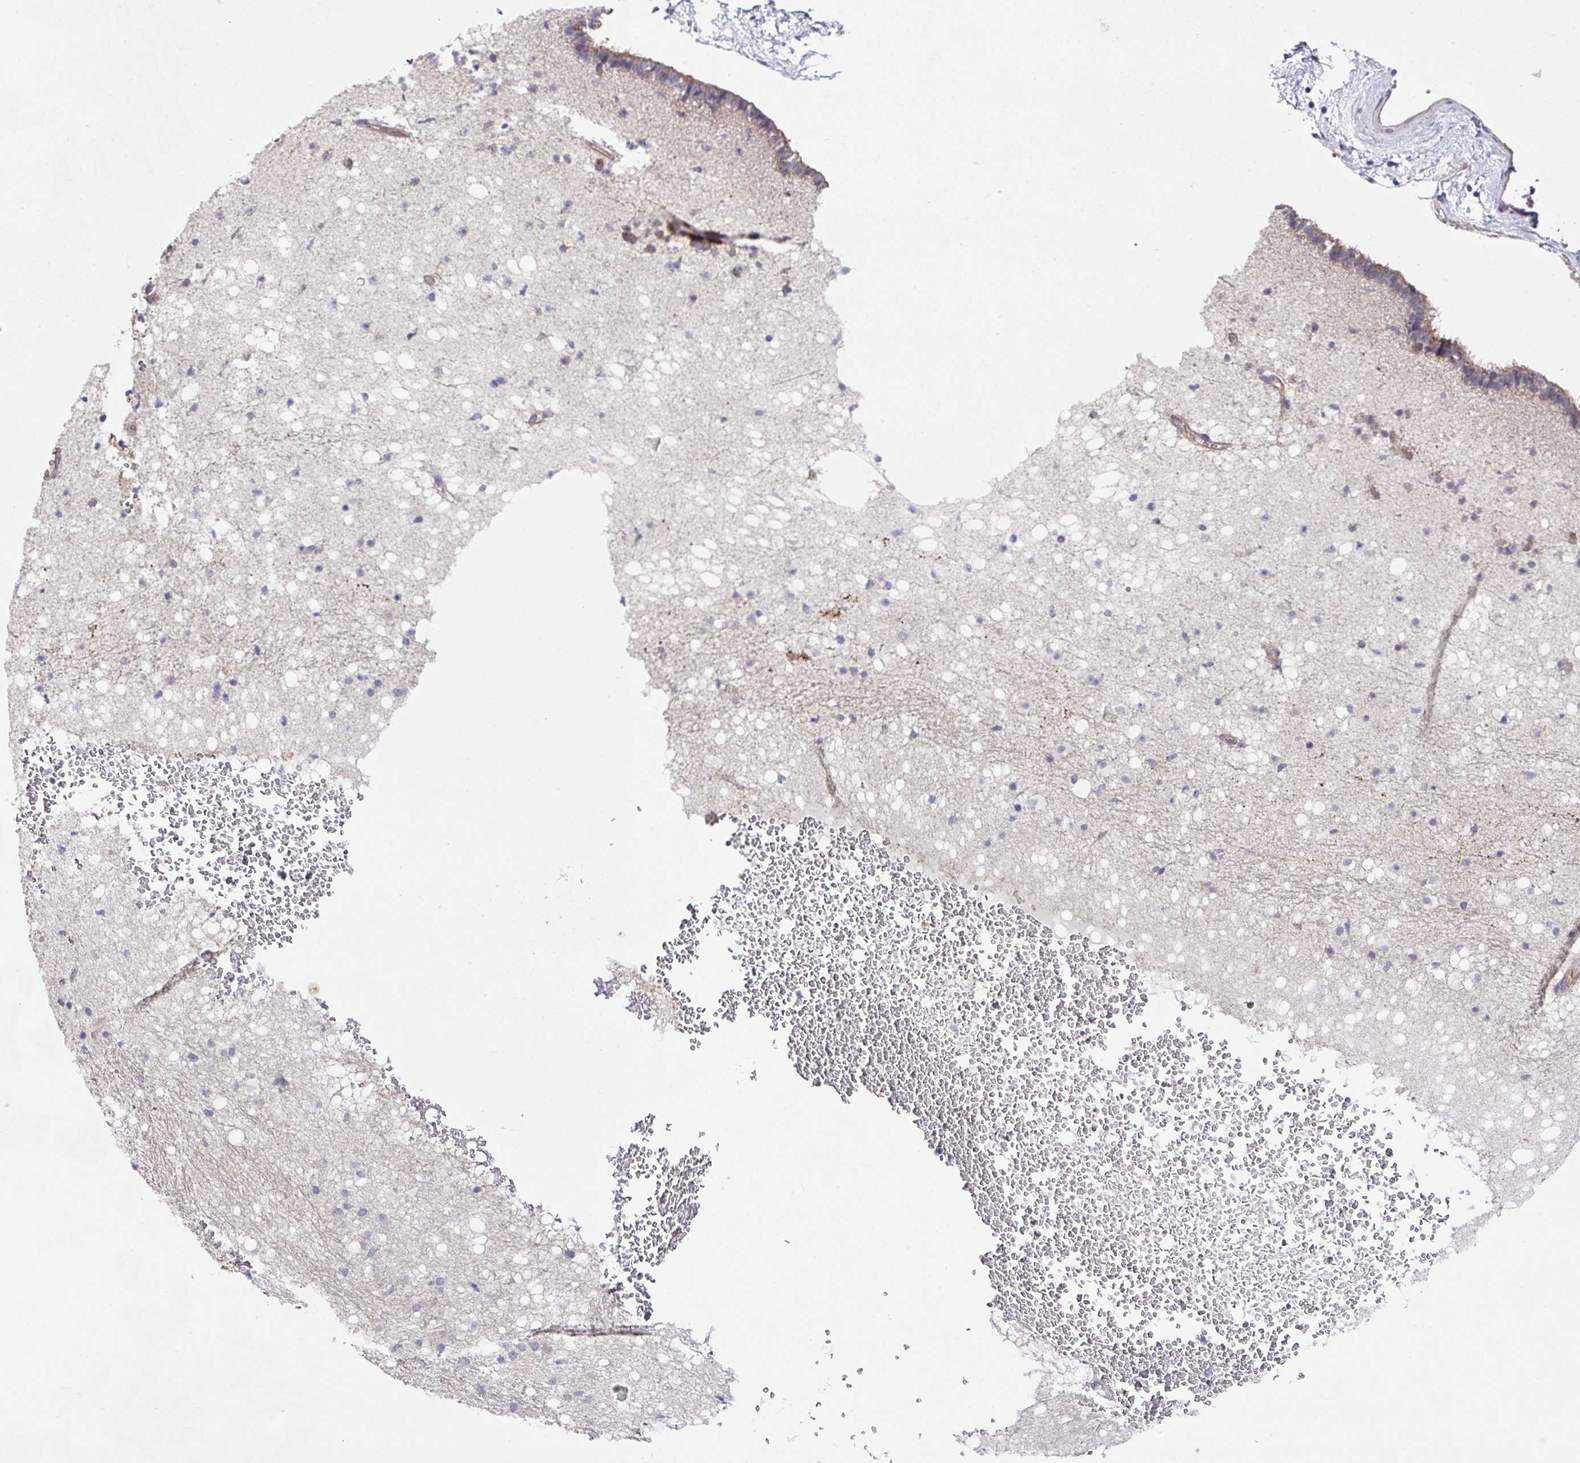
{"staining": {"intensity": "negative", "quantity": "none", "location": "none"}, "tissue": "caudate", "cell_type": "Glial cells", "image_type": "normal", "snomed": [{"axis": "morphology", "description": "Normal tissue, NOS"}, {"axis": "topography", "description": "Lateral ventricle wall"}], "caption": "DAB (3,3'-diaminobenzidine) immunohistochemical staining of benign caudate shows no significant expression in glial cells. Brightfield microscopy of immunohistochemistry stained with DAB (3,3'-diaminobenzidine) (brown) and hematoxylin (blue), captured at high magnification.", "gene": "PRR5", "patient": {"sex": "male", "age": 37}}